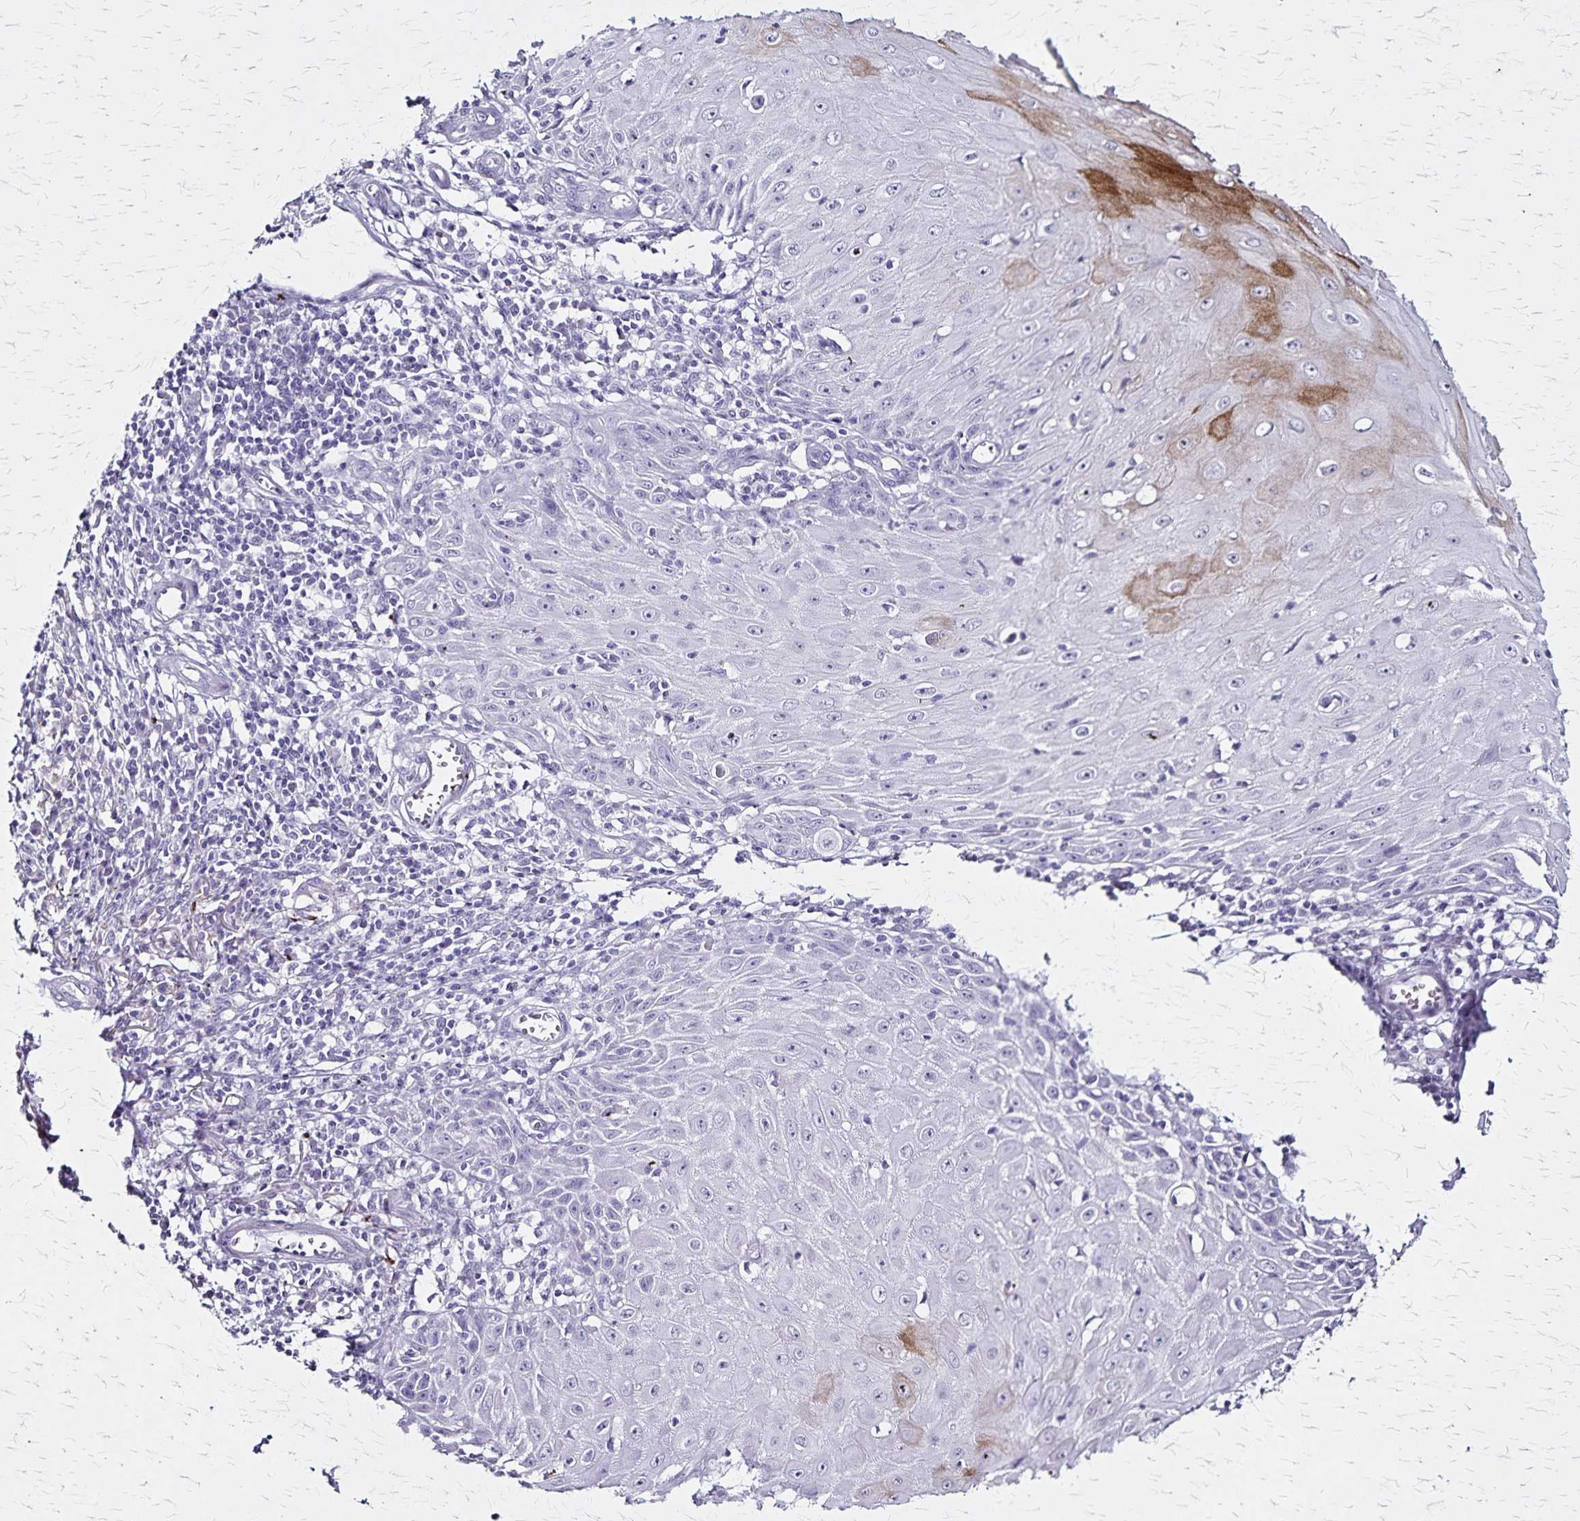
{"staining": {"intensity": "strong", "quantity": "<25%", "location": "cytoplasmic/membranous"}, "tissue": "skin cancer", "cell_type": "Tumor cells", "image_type": "cancer", "snomed": [{"axis": "morphology", "description": "Squamous cell carcinoma, NOS"}, {"axis": "topography", "description": "Skin"}], "caption": "A high-resolution photomicrograph shows immunohistochemistry (IHC) staining of skin squamous cell carcinoma, which displays strong cytoplasmic/membranous positivity in about <25% of tumor cells. (DAB (3,3'-diaminobenzidine) IHC with brightfield microscopy, high magnification).", "gene": "KRT2", "patient": {"sex": "female", "age": 73}}